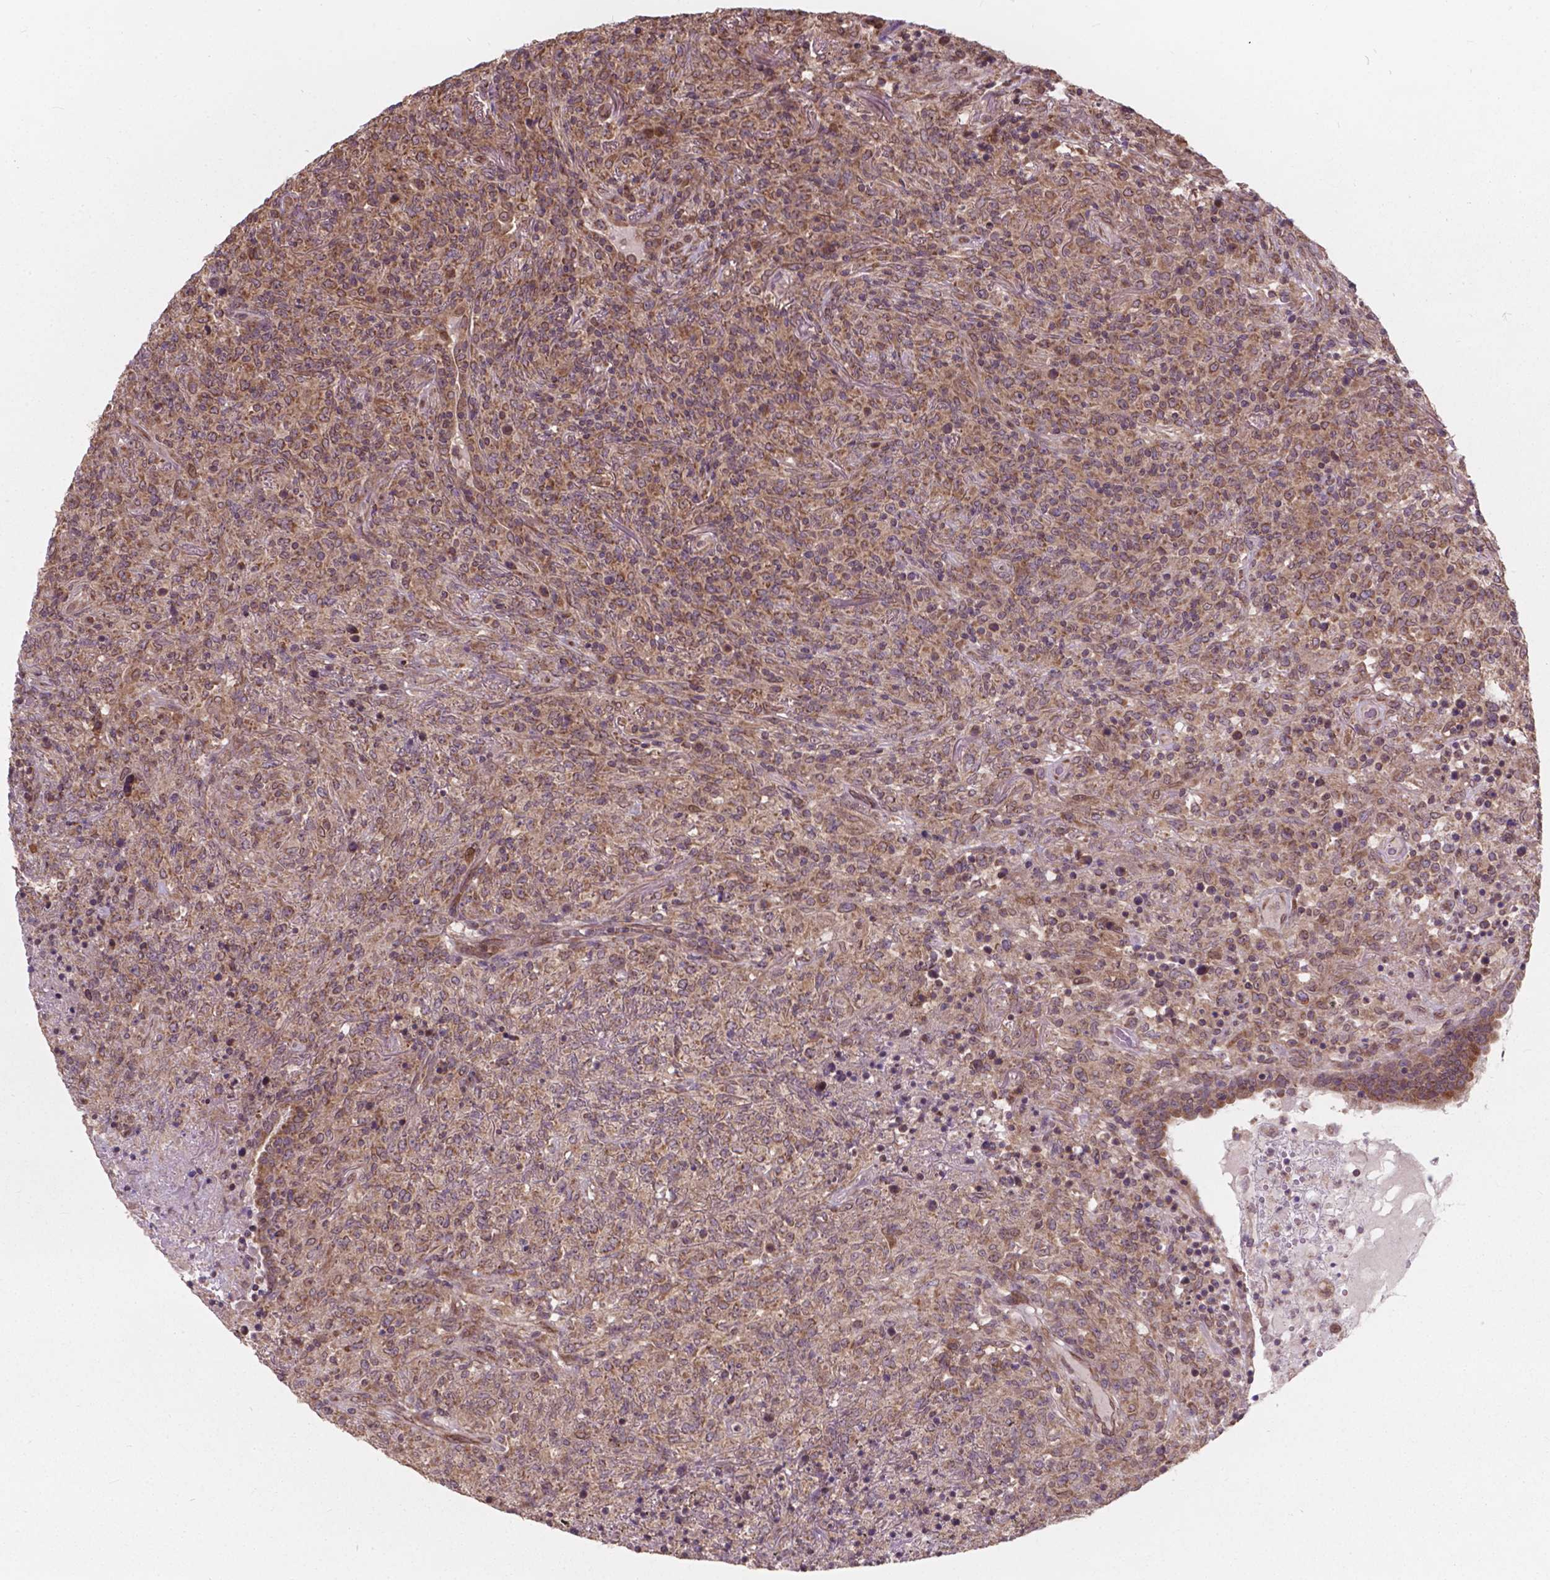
{"staining": {"intensity": "weak", "quantity": "<25%", "location": "cytoplasmic/membranous,nuclear"}, "tissue": "lymphoma", "cell_type": "Tumor cells", "image_type": "cancer", "snomed": [{"axis": "morphology", "description": "Malignant lymphoma, non-Hodgkin's type, High grade"}, {"axis": "topography", "description": "Lung"}], "caption": "A high-resolution histopathology image shows immunohistochemistry (IHC) staining of malignant lymphoma, non-Hodgkin's type (high-grade), which shows no significant staining in tumor cells.", "gene": "MRPL33", "patient": {"sex": "male", "age": 79}}